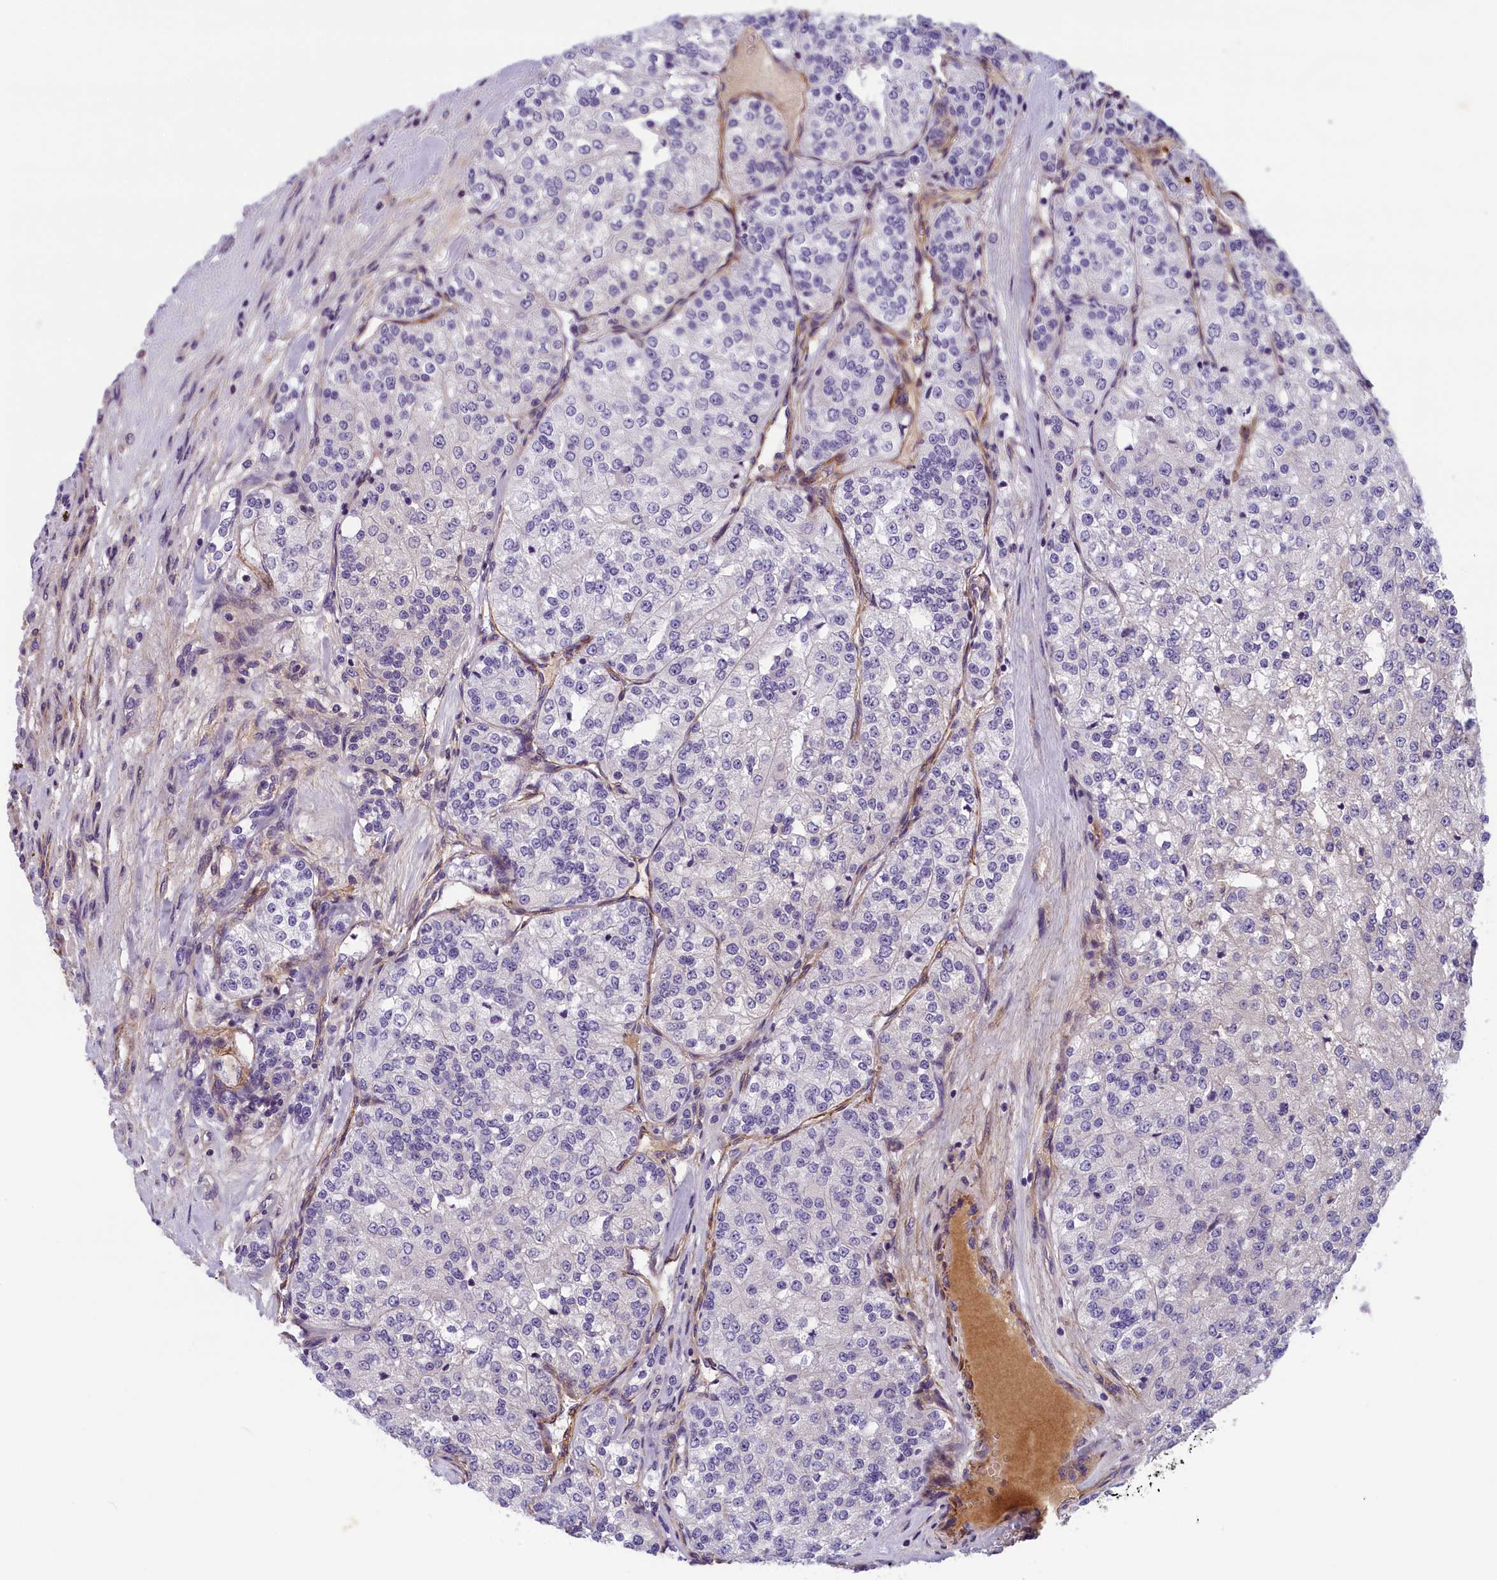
{"staining": {"intensity": "negative", "quantity": "none", "location": "none"}, "tissue": "renal cancer", "cell_type": "Tumor cells", "image_type": "cancer", "snomed": [{"axis": "morphology", "description": "Adenocarcinoma, NOS"}, {"axis": "topography", "description": "Kidney"}], "caption": "Renal adenocarcinoma was stained to show a protein in brown. There is no significant staining in tumor cells.", "gene": "BCL2L13", "patient": {"sex": "female", "age": 63}}